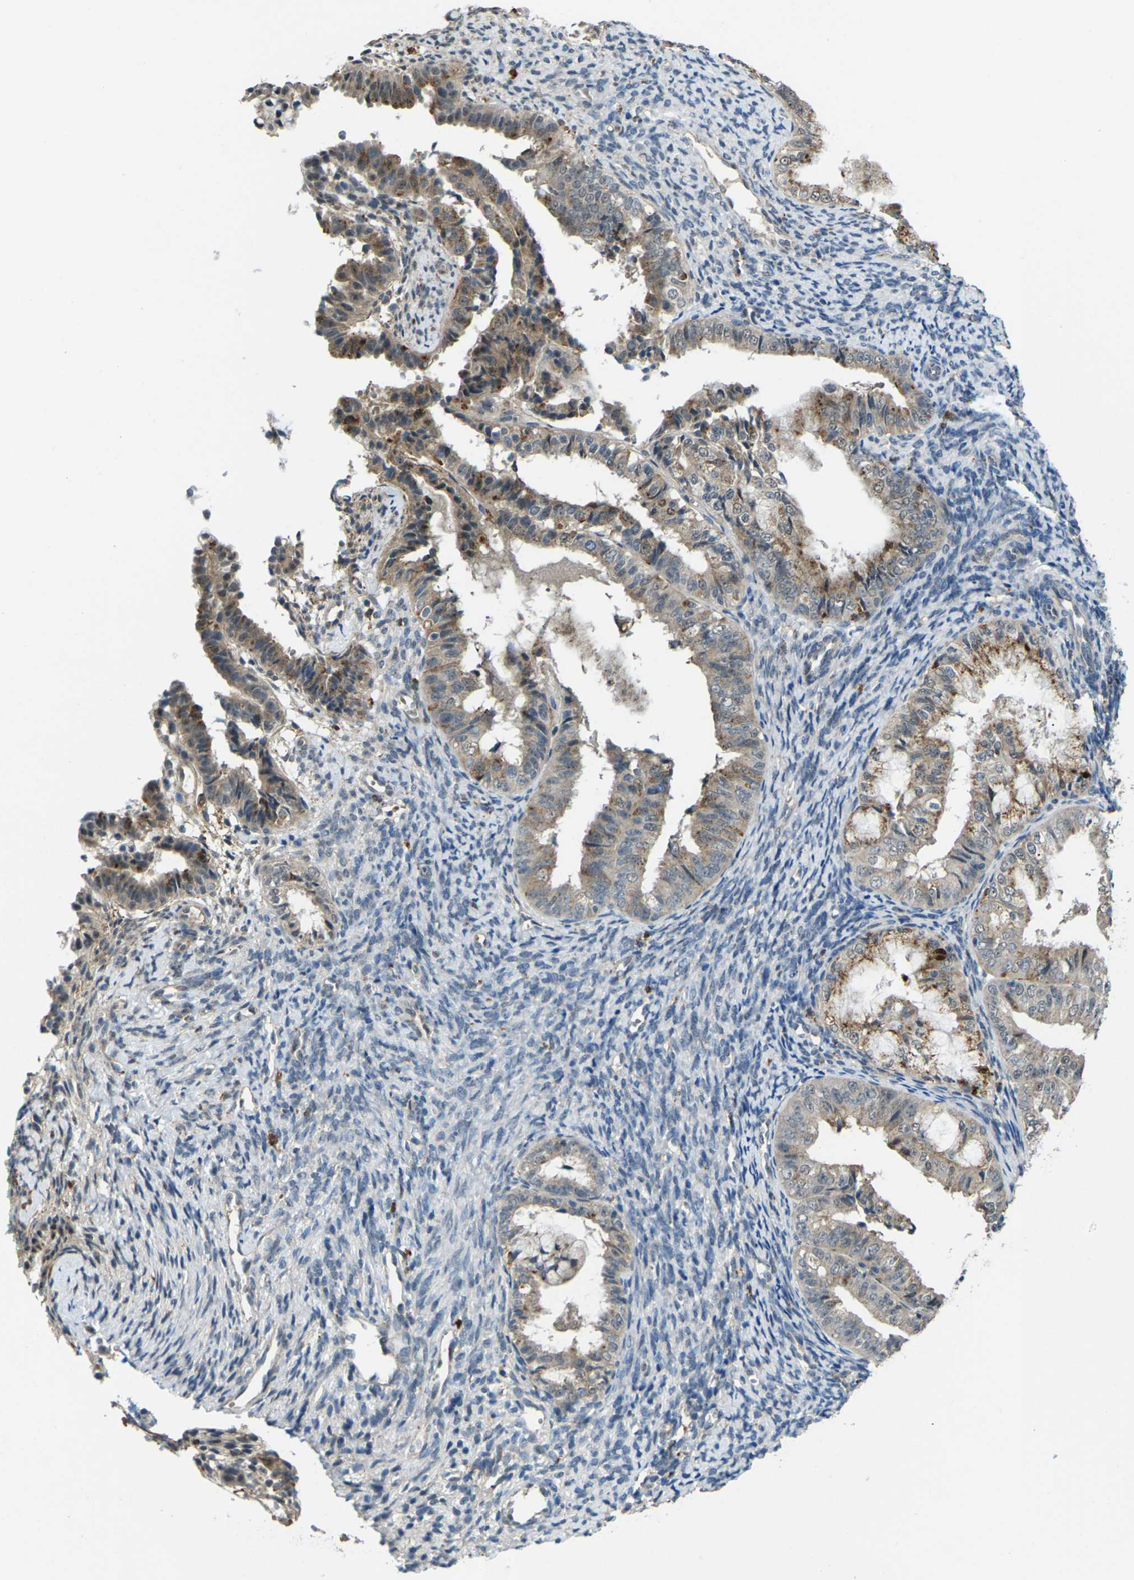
{"staining": {"intensity": "weak", "quantity": ">75%", "location": "cytoplasmic/membranous"}, "tissue": "endometrial cancer", "cell_type": "Tumor cells", "image_type": "cancer", "snomed": [{"axis": "morphology", "description": "Adenocarcinoma, NOS"}, {"axis": "topography", "description": "Endometrium"}], "caption": "Protein staining displays weak cytoplasmic/membranous staining in about >75% of tumor cells in endometrial cancer (adenocarcinoma).", "gene": "SLC31A2", "patient": {"sex": "female", "age": 63}}